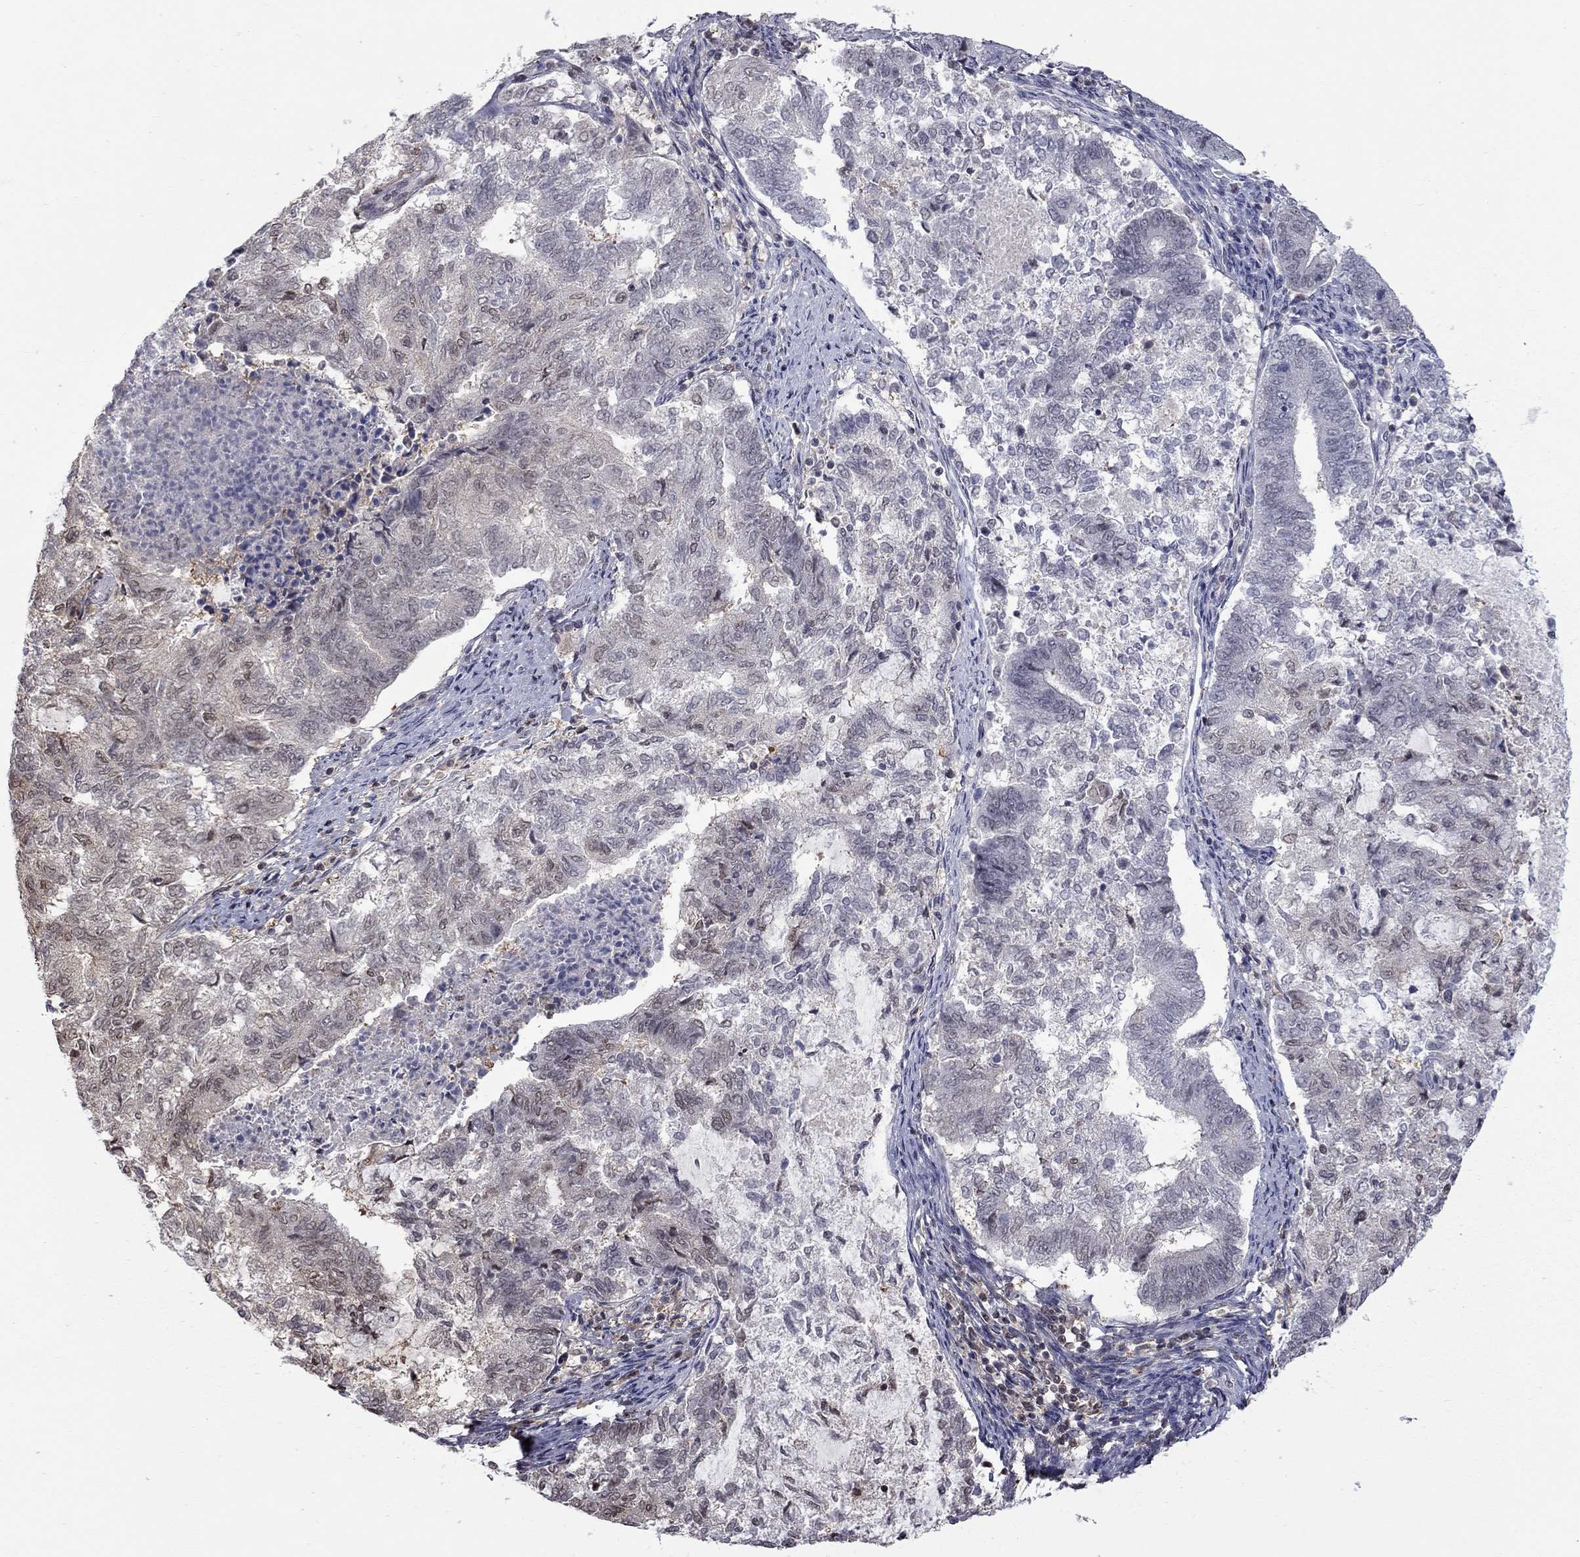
{"staining": {"intensity": "negative", "quantity": "none", "location": "none"}, "tissue": "endometrial cancer", "cell_type": "Tumor cells", "image_type": "cancer", "snomed": [{"axis": "morphology", "description": "Adenocarcinoma, NOS"}, {"axis": "topography", "description": "Endometrium"}], "caption": "Endometrial adenocarcinoma was stained to show a protein in brown. There is no significant positivity in tumor cells.", "gene": "RFWD3", "patient": {"sex": "female", "age": 65}}